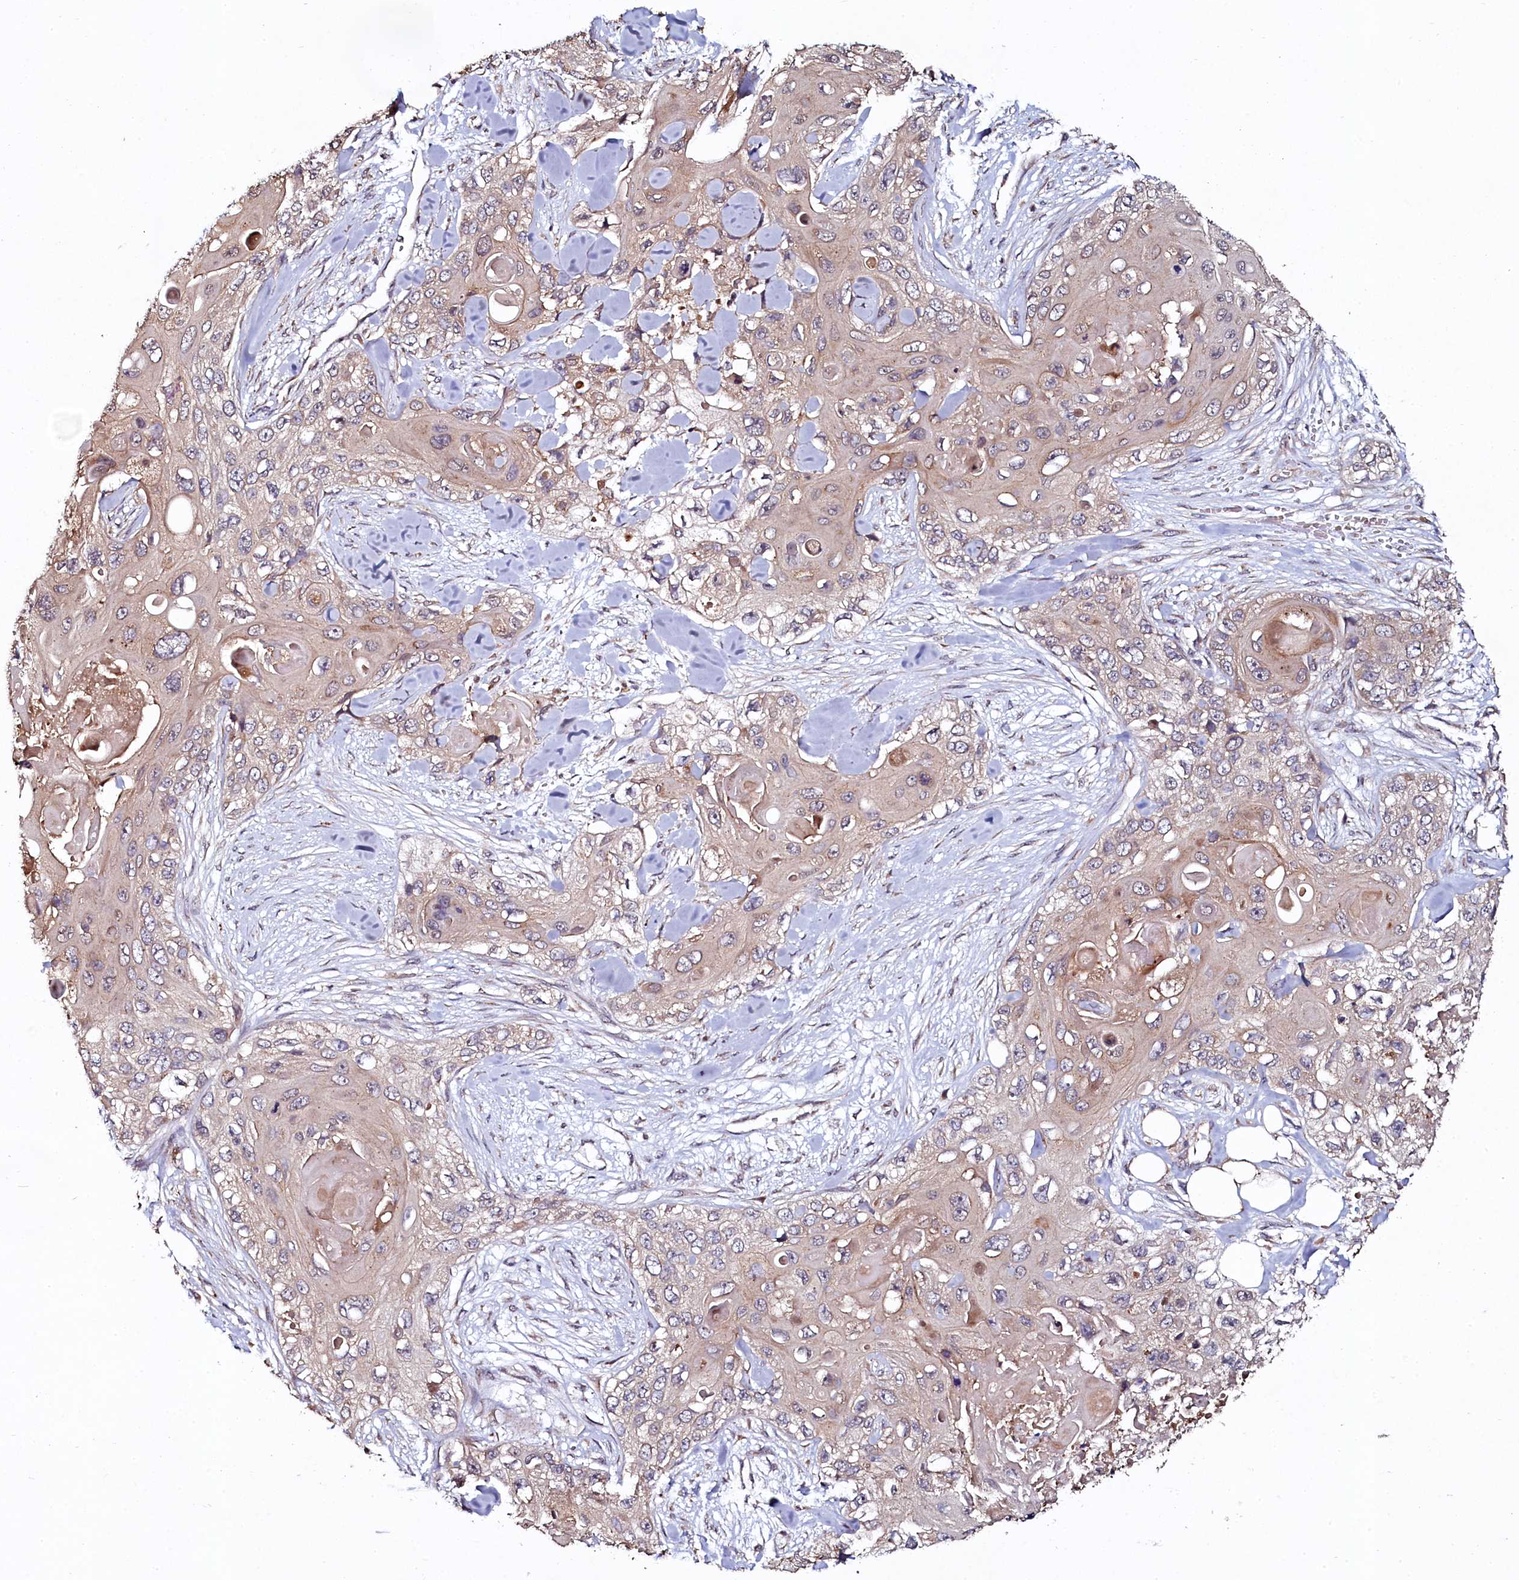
{"staining": {"intensity": "weak", "quantity": "25%-75%", "location": "cytoplasmic/membranous"}, "tissue": "skin cancer", "cell_type": "Tumor cells", "image_type": "cancer", "snomed": [{"axis": "morphology", "description": "Normal tissue, NOS"}, {"axis": "morphology", "description": "Squamous cell carcinoma, NOS"}, {"axis": "topography", "description": "Skin"}], "caption": "IHC histopathology image of neoplastic tissue: human skin squamous cell carcinoma stained using immunohistochemistry (IHC) exhibits low levels of weak protein expression localized specifically in the cytoplasmic/membranous of tumor cells, appearing as a cytoplasmic/membranous brown color.", "gene": "SEC24C", "patient": {"sex": "male", "age": 72}}